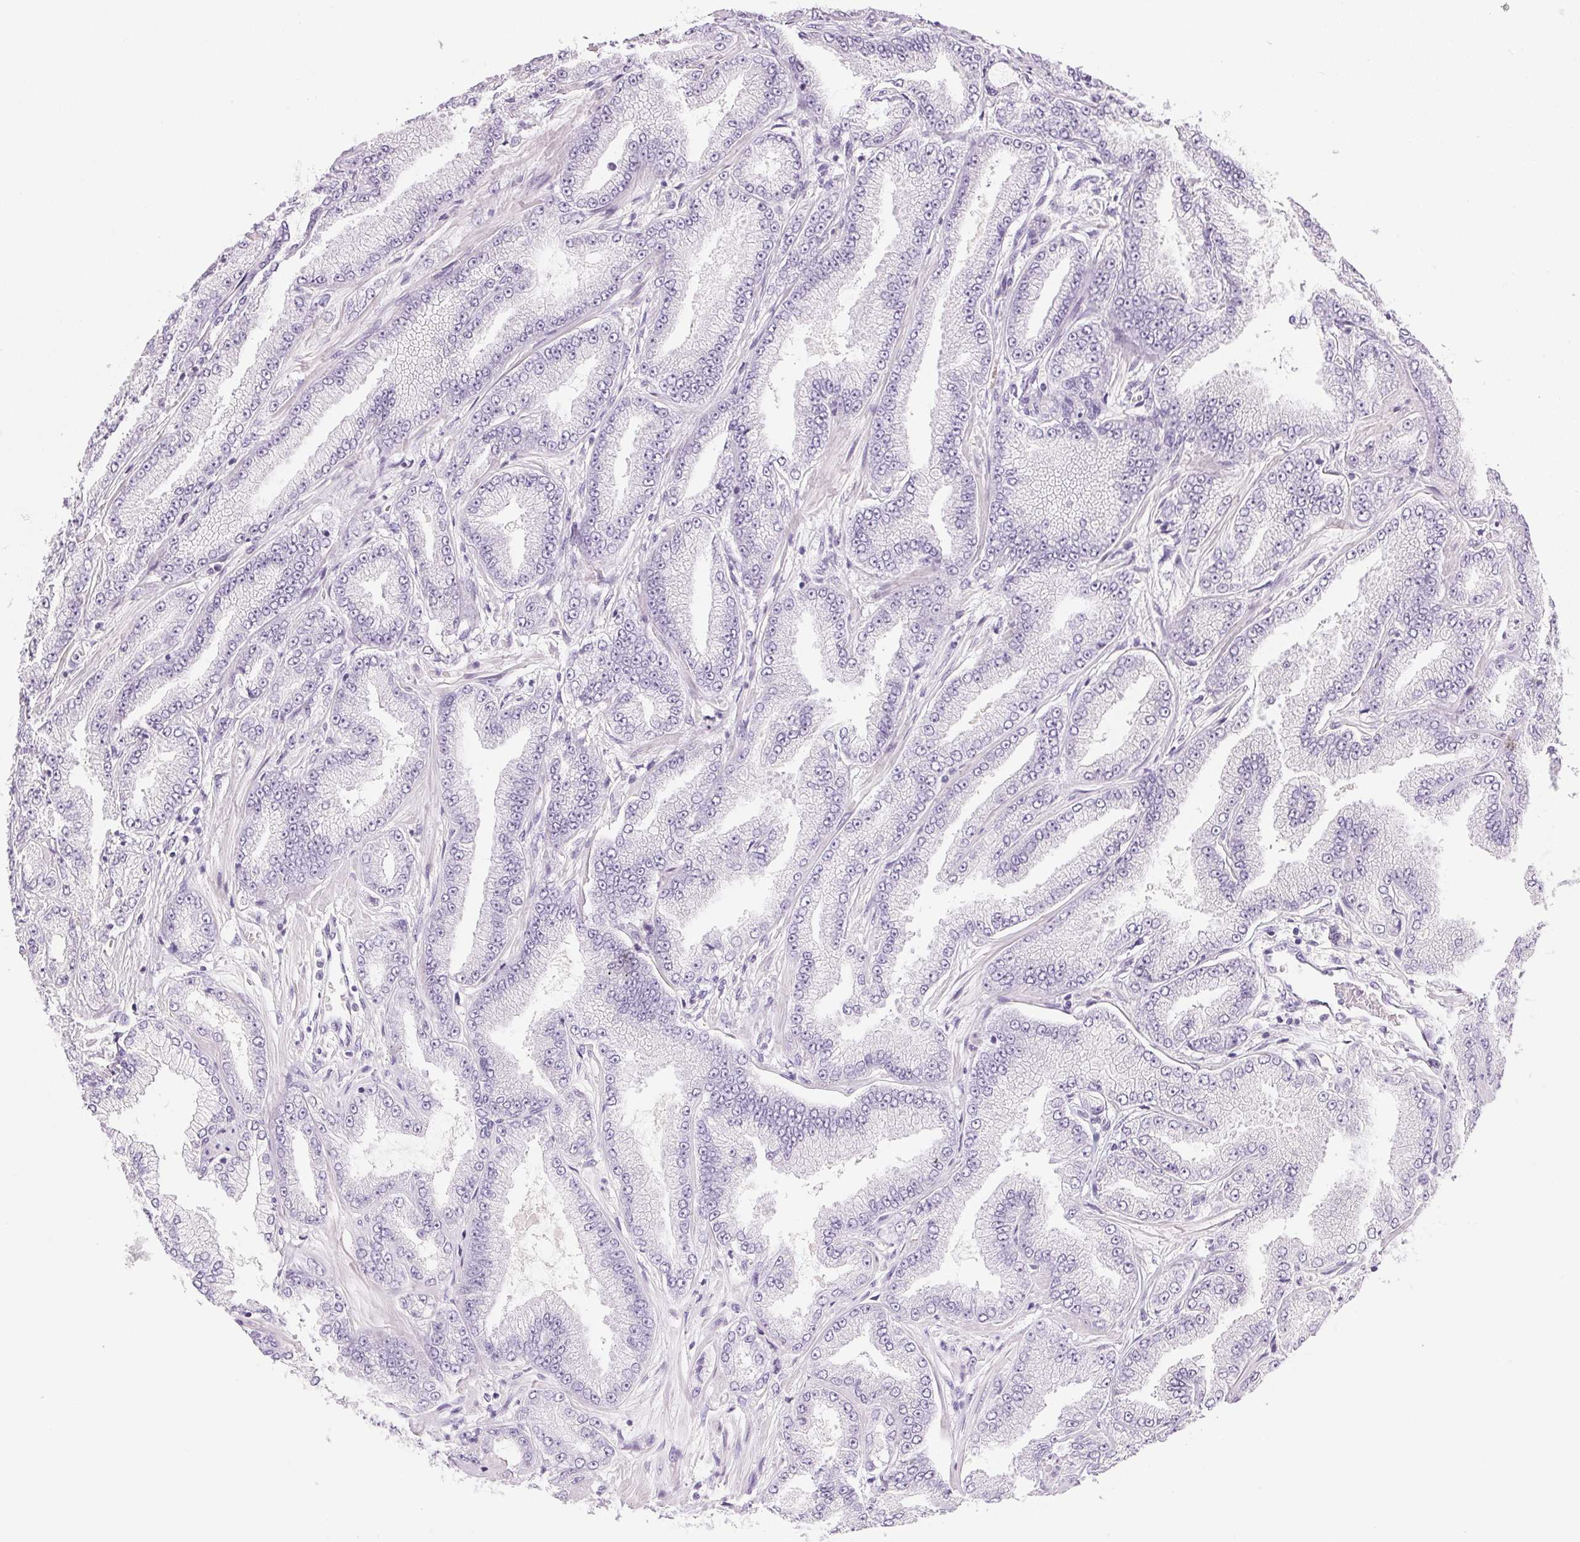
{"staining": {"intensity": "negative", "quantity": "none", "location": "none"}, "tissue": "prostate cancer", "cell_type": "Tumor cells", "image_type": "cancer", "snomed": [{"axis": "morphology", "description": "Adenocarcinoma, Low grade"}, {"axis": "topography", "description": "Prostate"}], "caption": "High magnification brightfield microscopy of prostate cancer (low-grade adenocarcinoma) stained with DAB (brown) and counterstained with hematoxylin (blue): tumor cells show no significant staining.", "gene": "IGFBP1", "patient": {"sex": "male", "age": 55}}